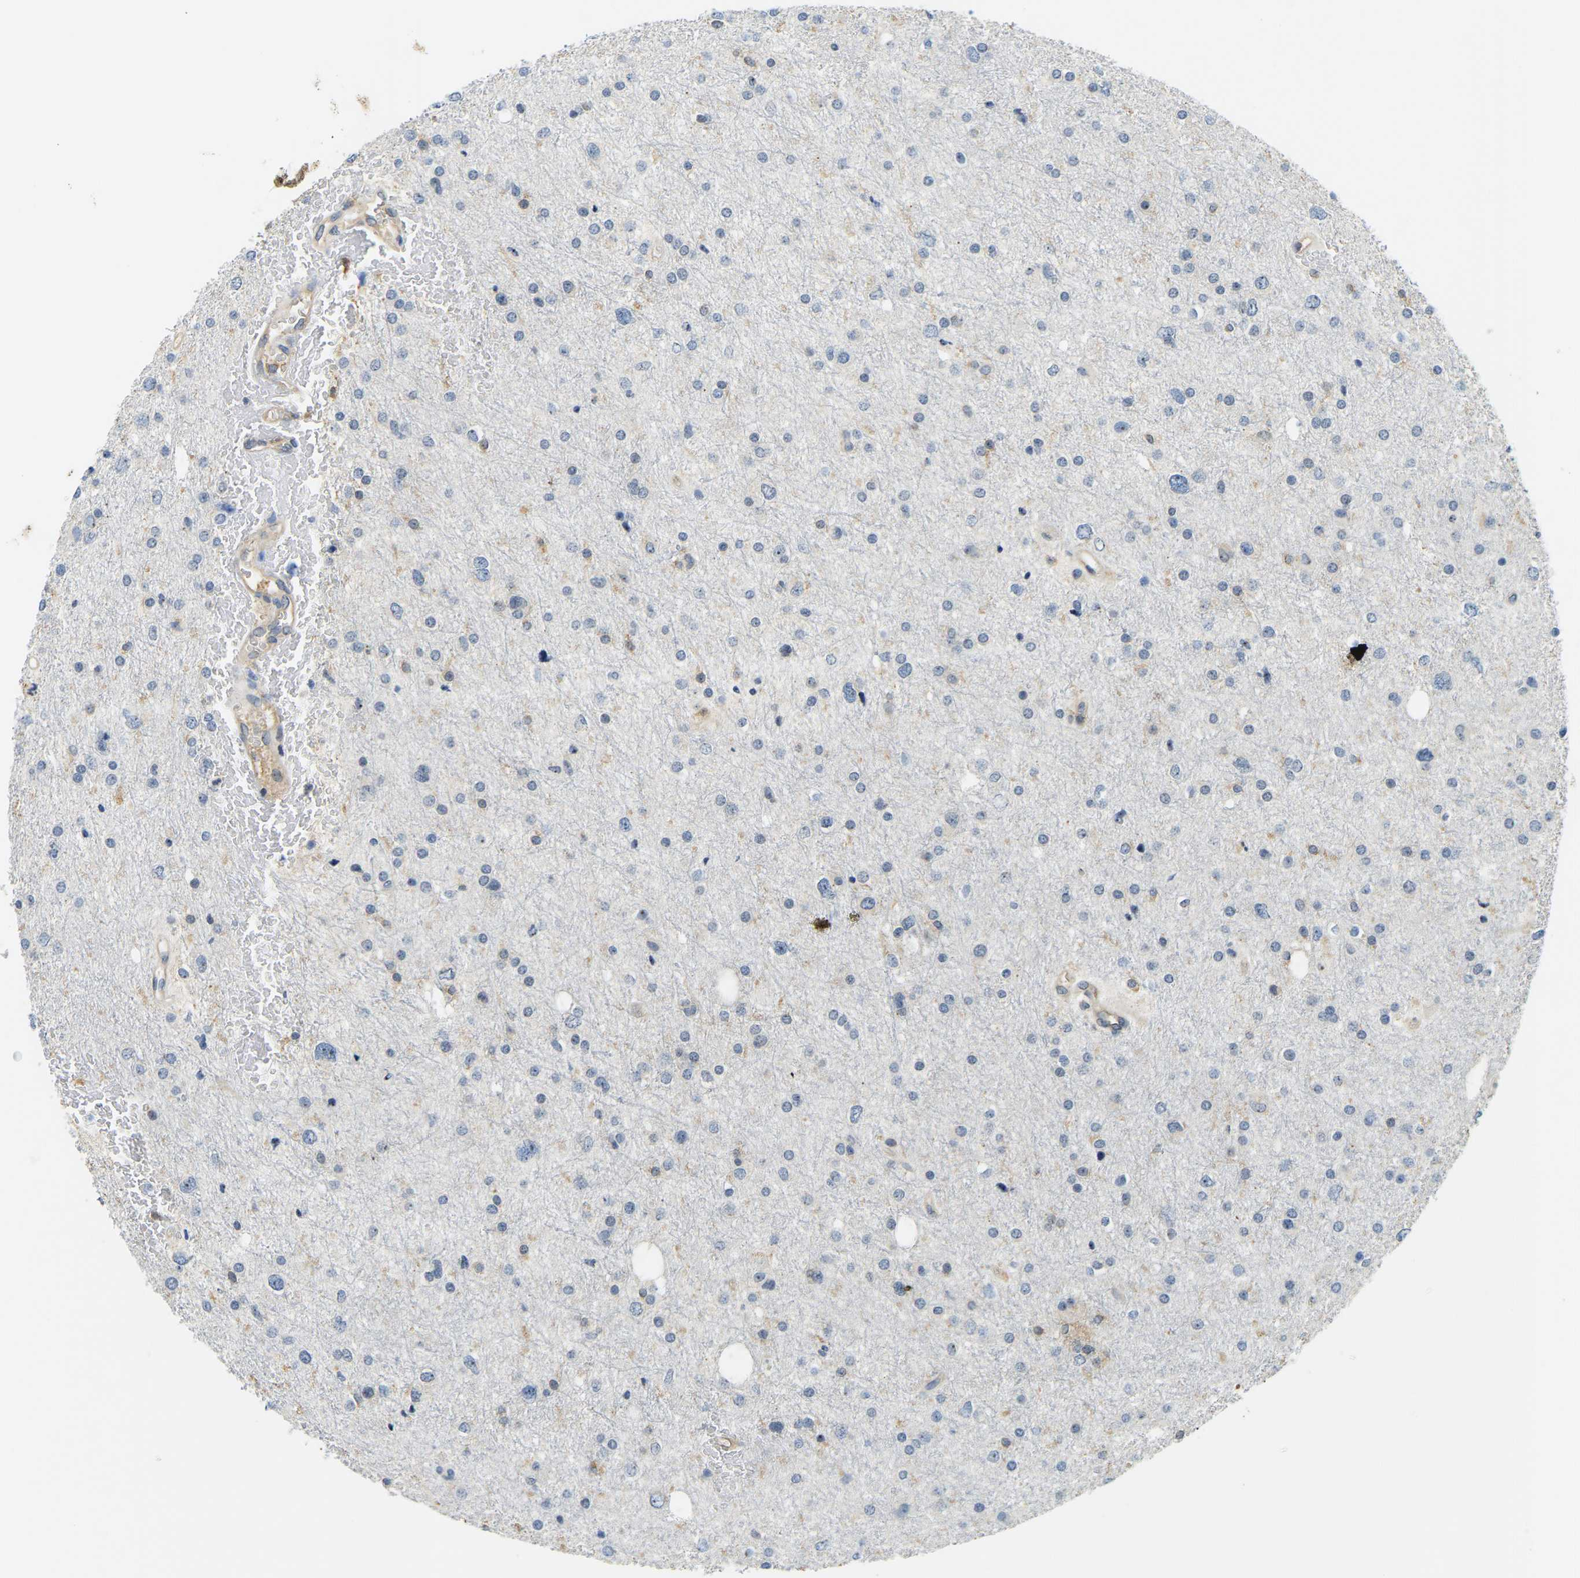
{"staining": {"intensity": "weak", "quantity": "<25%", "location": "cytoplasmic/membranous"}, "tissue": "glioma", "cell_type": "Tumor cells", "image_type": "cancer", "snomed": [{"axis": "morphology", "description": "Glioma, malignant, Low grade"}, {"axis": "topography", "description": "Brain"}], "caption": "High power microscopy image of an immunohistochemistry image of malignant low-grade glioma, revealing no significant staining in tumor cells.", "gene": "RRP1", "patient": {"sex": "female", "age": 37}}